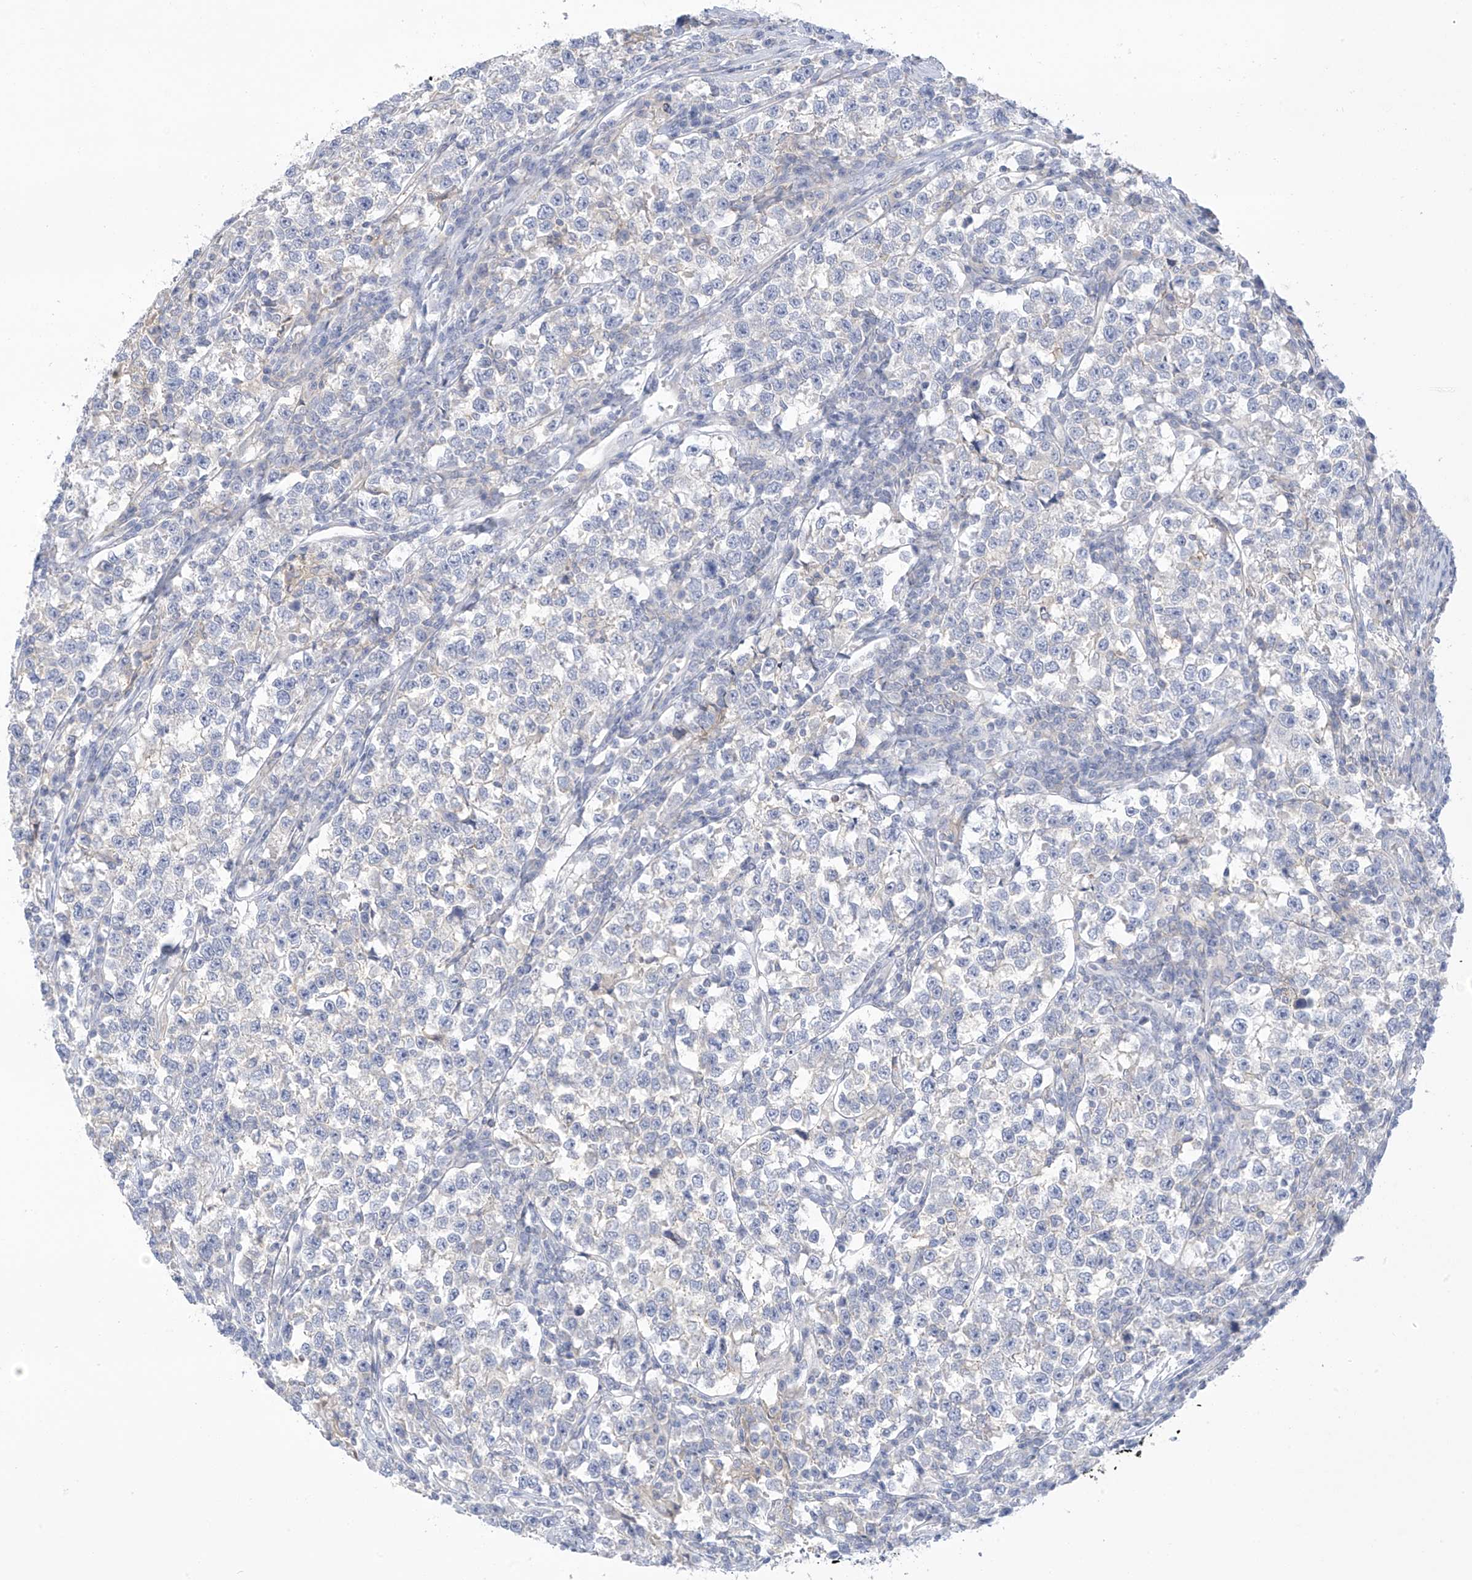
{"staining": {"intensity": "negative", "quantity": "none", "location": "none"}, "tissue": "testis cancer", "cell_type": "Tumor cells", "image_type": "cancer", "snomed": [{"axis": "morphology", "description": "Normal tissue, NOS"}, {"axis": "morphology", "description": "Seminoma, NOS"}, {"axis": "topography", "description": "Testis"}], "caption": "IHC of human testis seminoma demonstrates no staining in tumor cells.", "gene": "SLC6A12", "patient": {"sex": "male", "age": 43}}